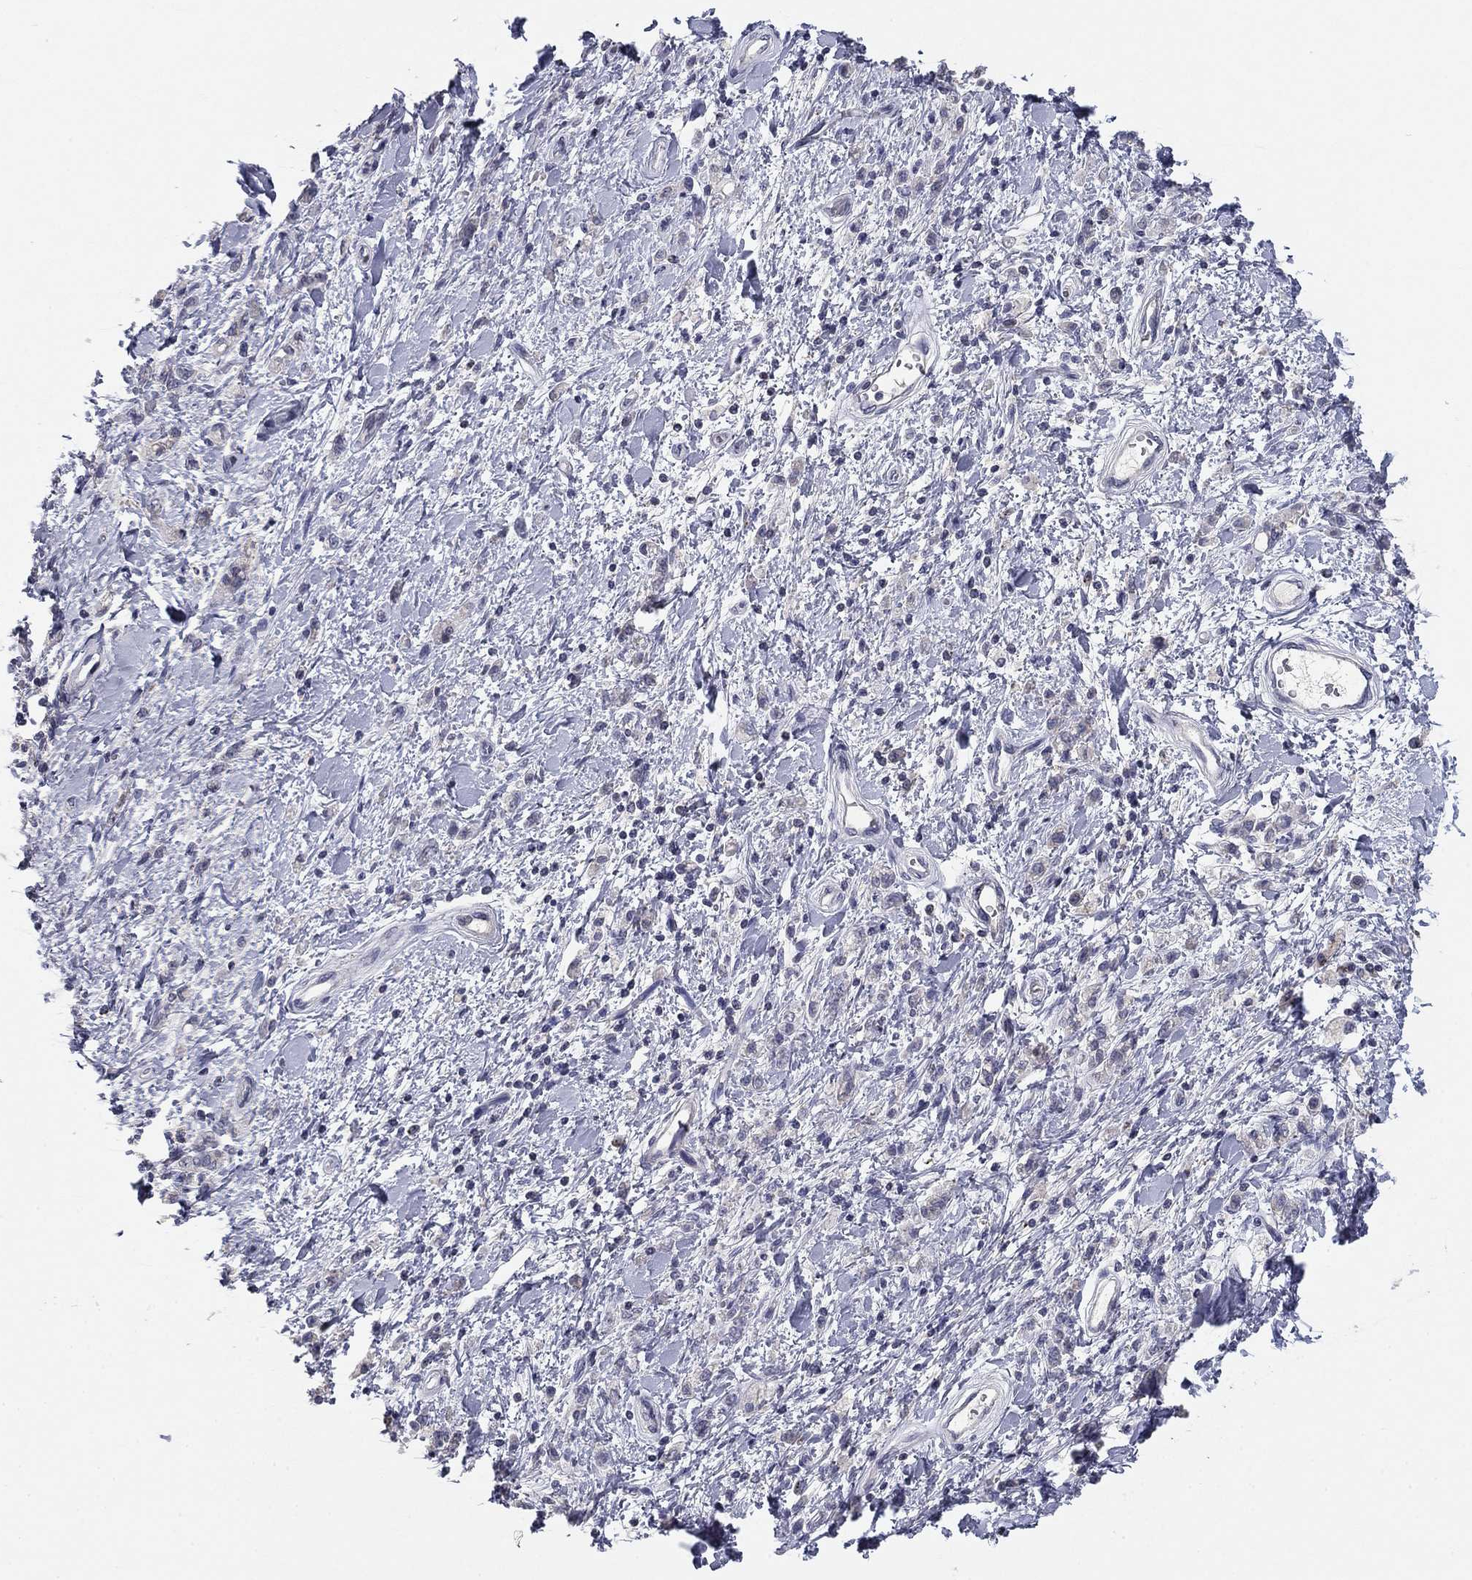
{"staining": {"intensity": "negative", "quantity": "none", "location": "none"}, "tissue": "stomach cancer", "cell_type": "Tumor cells", "image_type": "cancer", "snomed": [{"axis": "morphology", "description": "Adenocarcinoma, NOS"}, {"axis": "topography", "description": "Stomach"}], "caption": "IHC photomicrograph of human stomach cancer stained for a protein (brown), which exhibits no expression in tumor cells.", "gene": "SEPTIN3", "patient": {"sex": "male", "age": 77}}